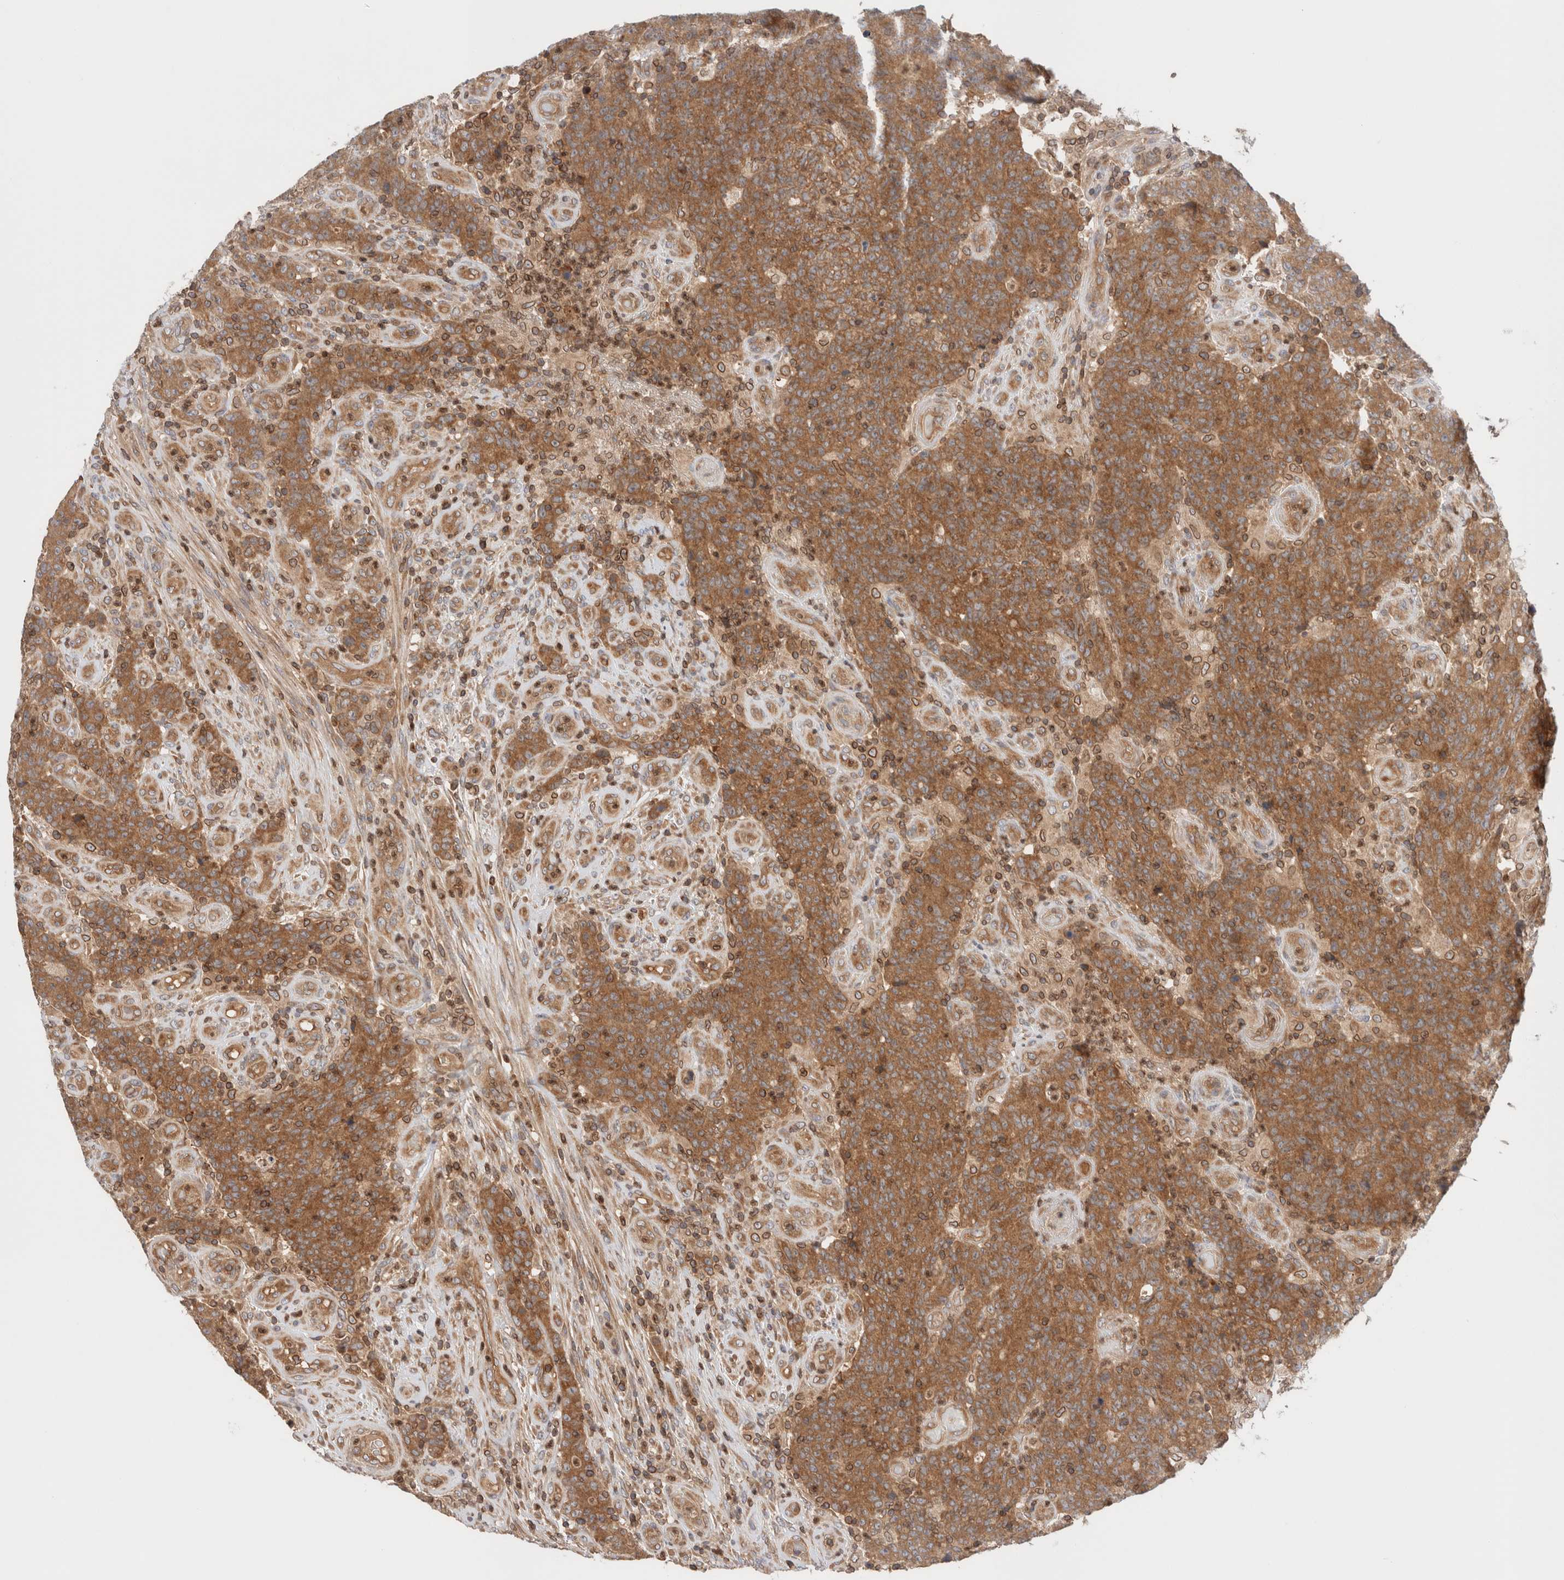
{"staining": {"intensity": "strong", "quantity": ">75%", "location": "cytoplasmic/membranous"}, "tissue": "colorectal cancer", "cell_type": "Tumor cells", "image_type": "cancer", "snomed": [{"axis": "morphology", "description": "Normal tissue, NOS"}, {"axis": "morphology", "description": "Adenocarcinoma, NOS"}, {"axis": "topography", "description": "Colon"}], "caption": "The photomicrograph displays a brown stain indicating the presence of a protein in the cytoplasmic/membranous of tumor cells in colorectal cancer (adenocarcinoma). (DAB IHC, brown staining for protein, blue staining for nuclei).", "gene": "SIKE1", "patient": {"sex": "female", "age": 75}}